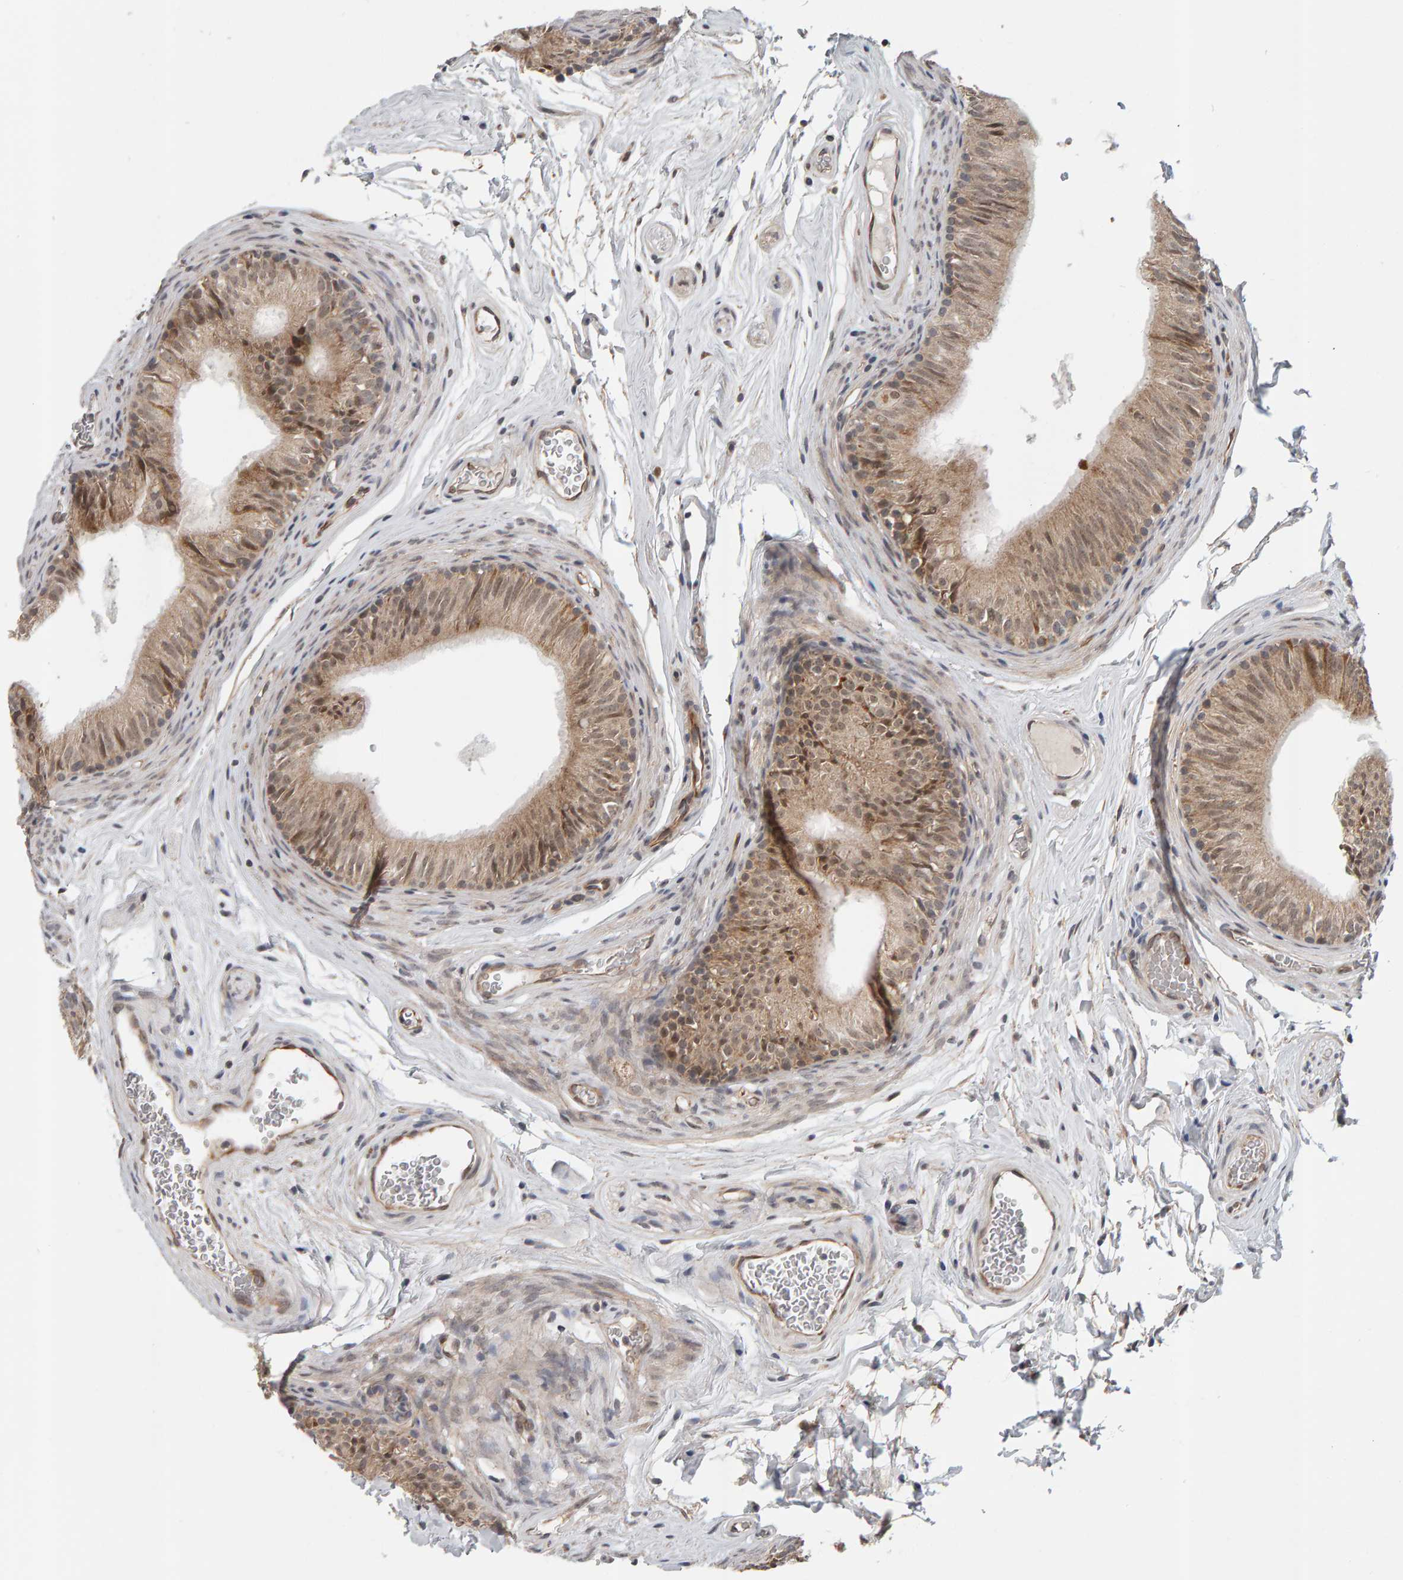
{"staining": {"intensity": "moderate", "quantity": "25%-75%", "location": "cytoplasmic/membranous,nuclear"}, "tissue": "epididymis", "cell_type": "Glandular cells", "image_type": "normal", "snomed": [{"axis": "morphology", "description": "Normal tissue, NOS"}, {"axis": "topography", "description": "Epididymis"}], "caption": "Epididymis stained with a brown dye demonstrates moderate cytoplasmic/membranous,nuclear positive positivity in approximately 25%-75% of glandular cells.", "gene": "DAP3", "patient": {"sex": "male", "age": 36}}